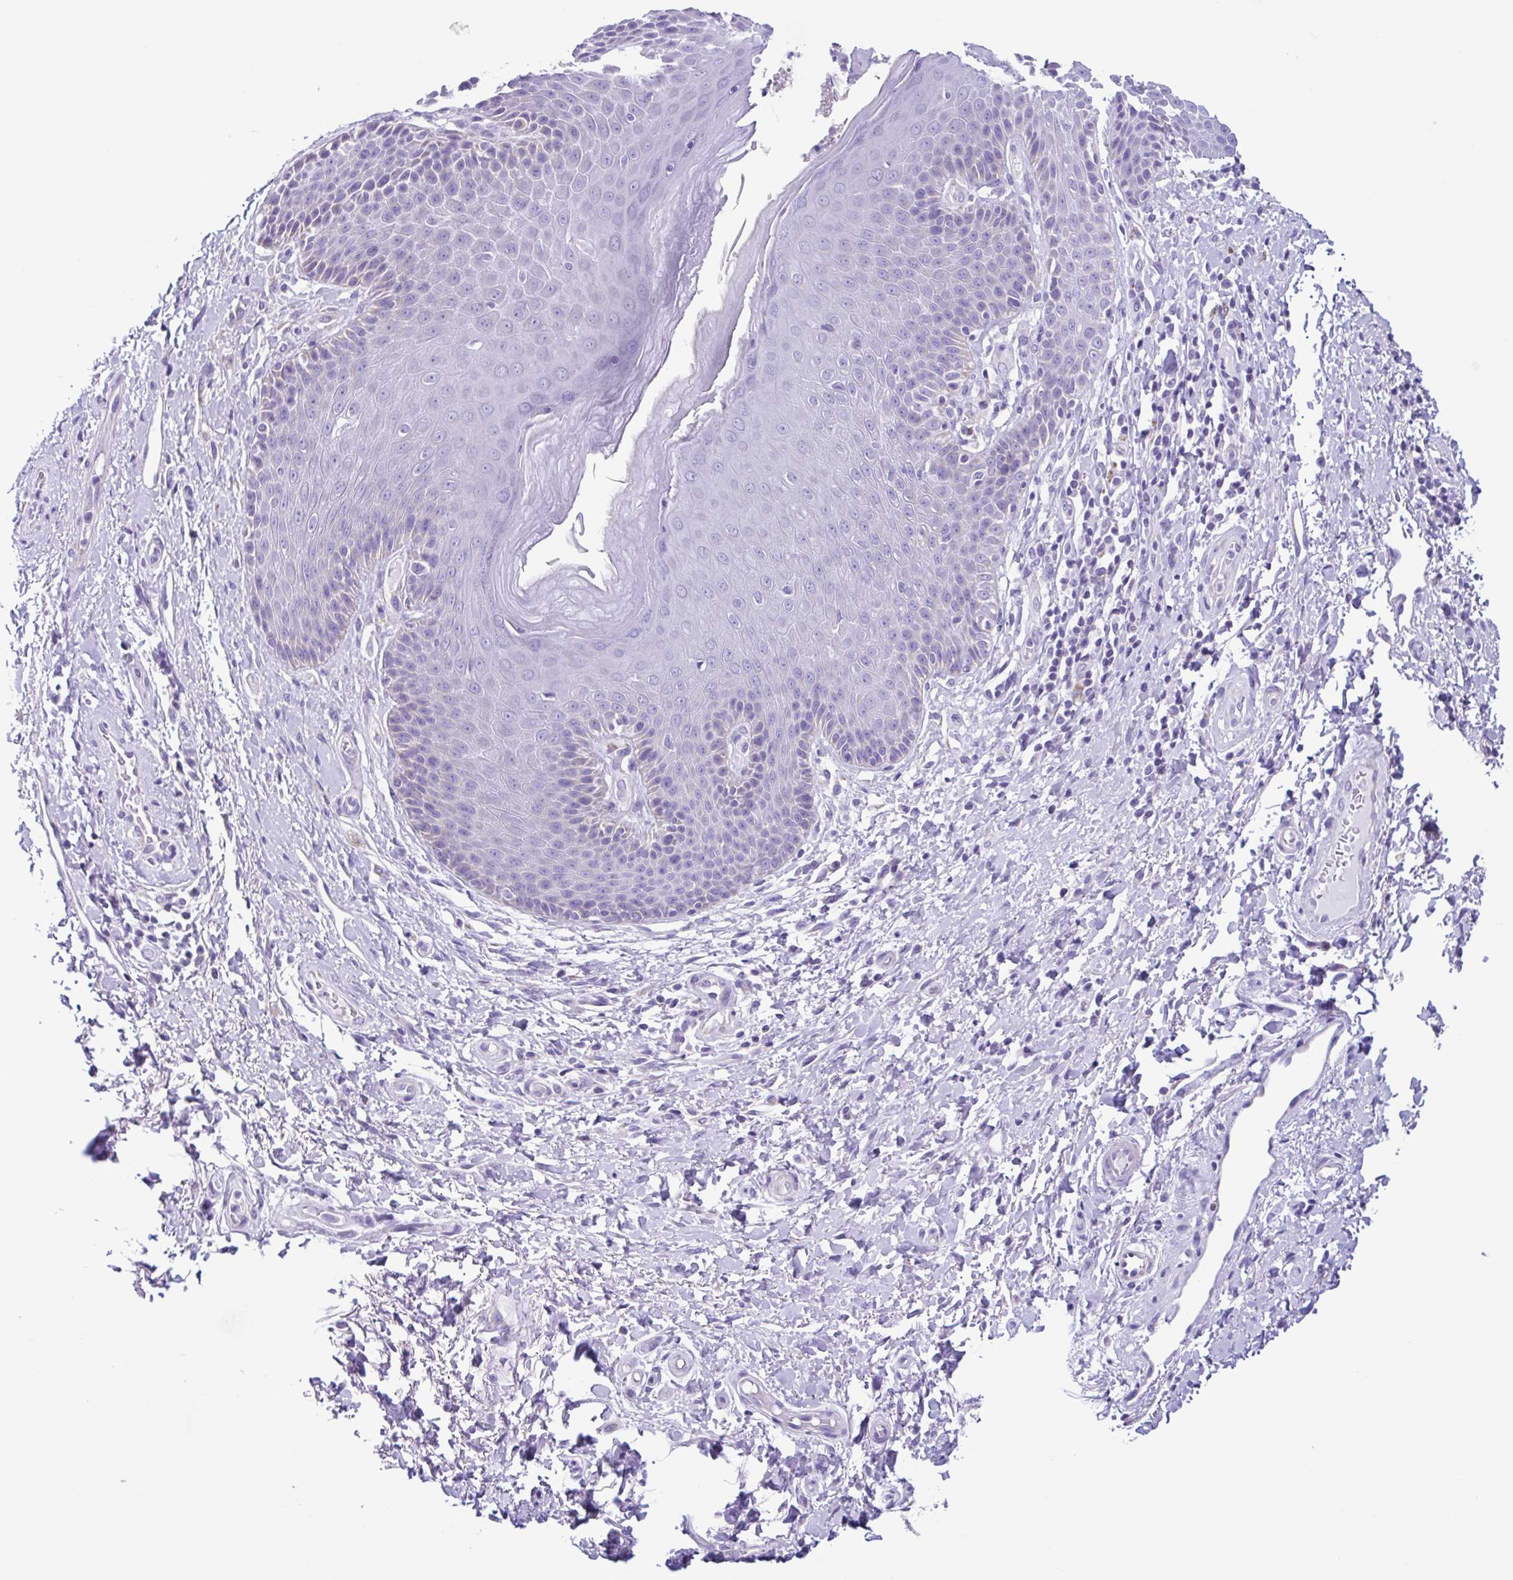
{"staining": {"intensity": "negative", "quantity": "none", "location": "none"}, "tissue": "skin", "cell_type": "Epidermal cells", "image_type": "normal", "snomed": [{"axis": "morphology", "description": "Normal tissue, NOS"}, {"axis": "topography", "description": "Anal"}, {"axis": "topography", "description": "Peripheral nerve tissue"}], "caption": "IHC histopathology image of unremarkable skin: human skin stained with DAB displays no significant protein expression in epidermal cells.", "gene": "ACTRT3", "patient": {"sex": "male", "age": 51}}